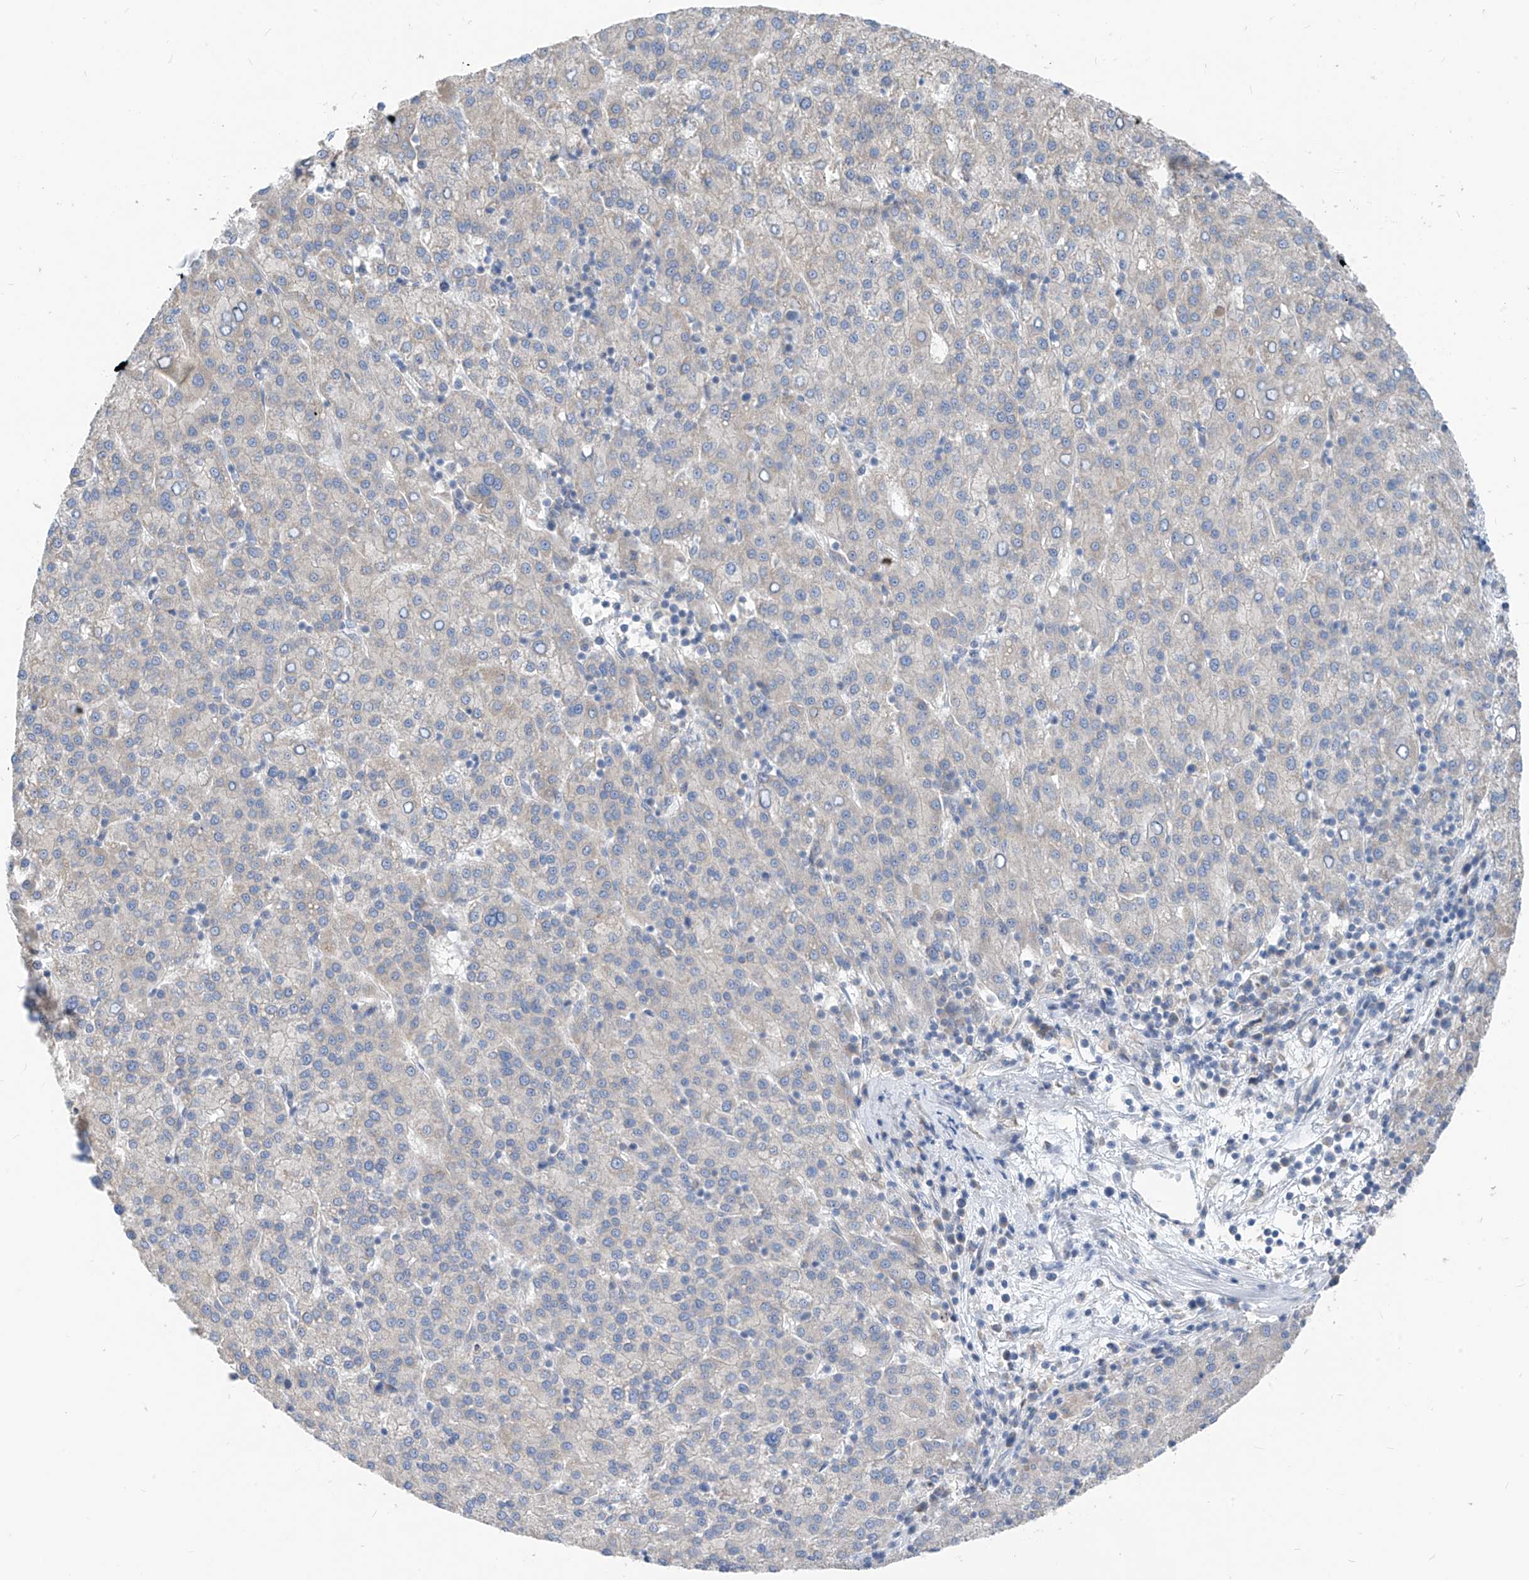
{"staining": {"intensity": "negative", "quantity": "none", "location": "none"}, "tissue": "liver cancer", "cell_type": "Tumor cells", "image_type": "cancer", "snomed": [{"axis": "morphology", "description": "Carcinoma, Hepatocellular, NOS"}, {"axis": "topography", "description": "Liver"}], "caption": "The IHC micrograph has no significant expression in tumor cells of liver hepatocellular carcinoma tissue.", "gene": "LDAH", "patient": {"sex": "female", "age": 58}}